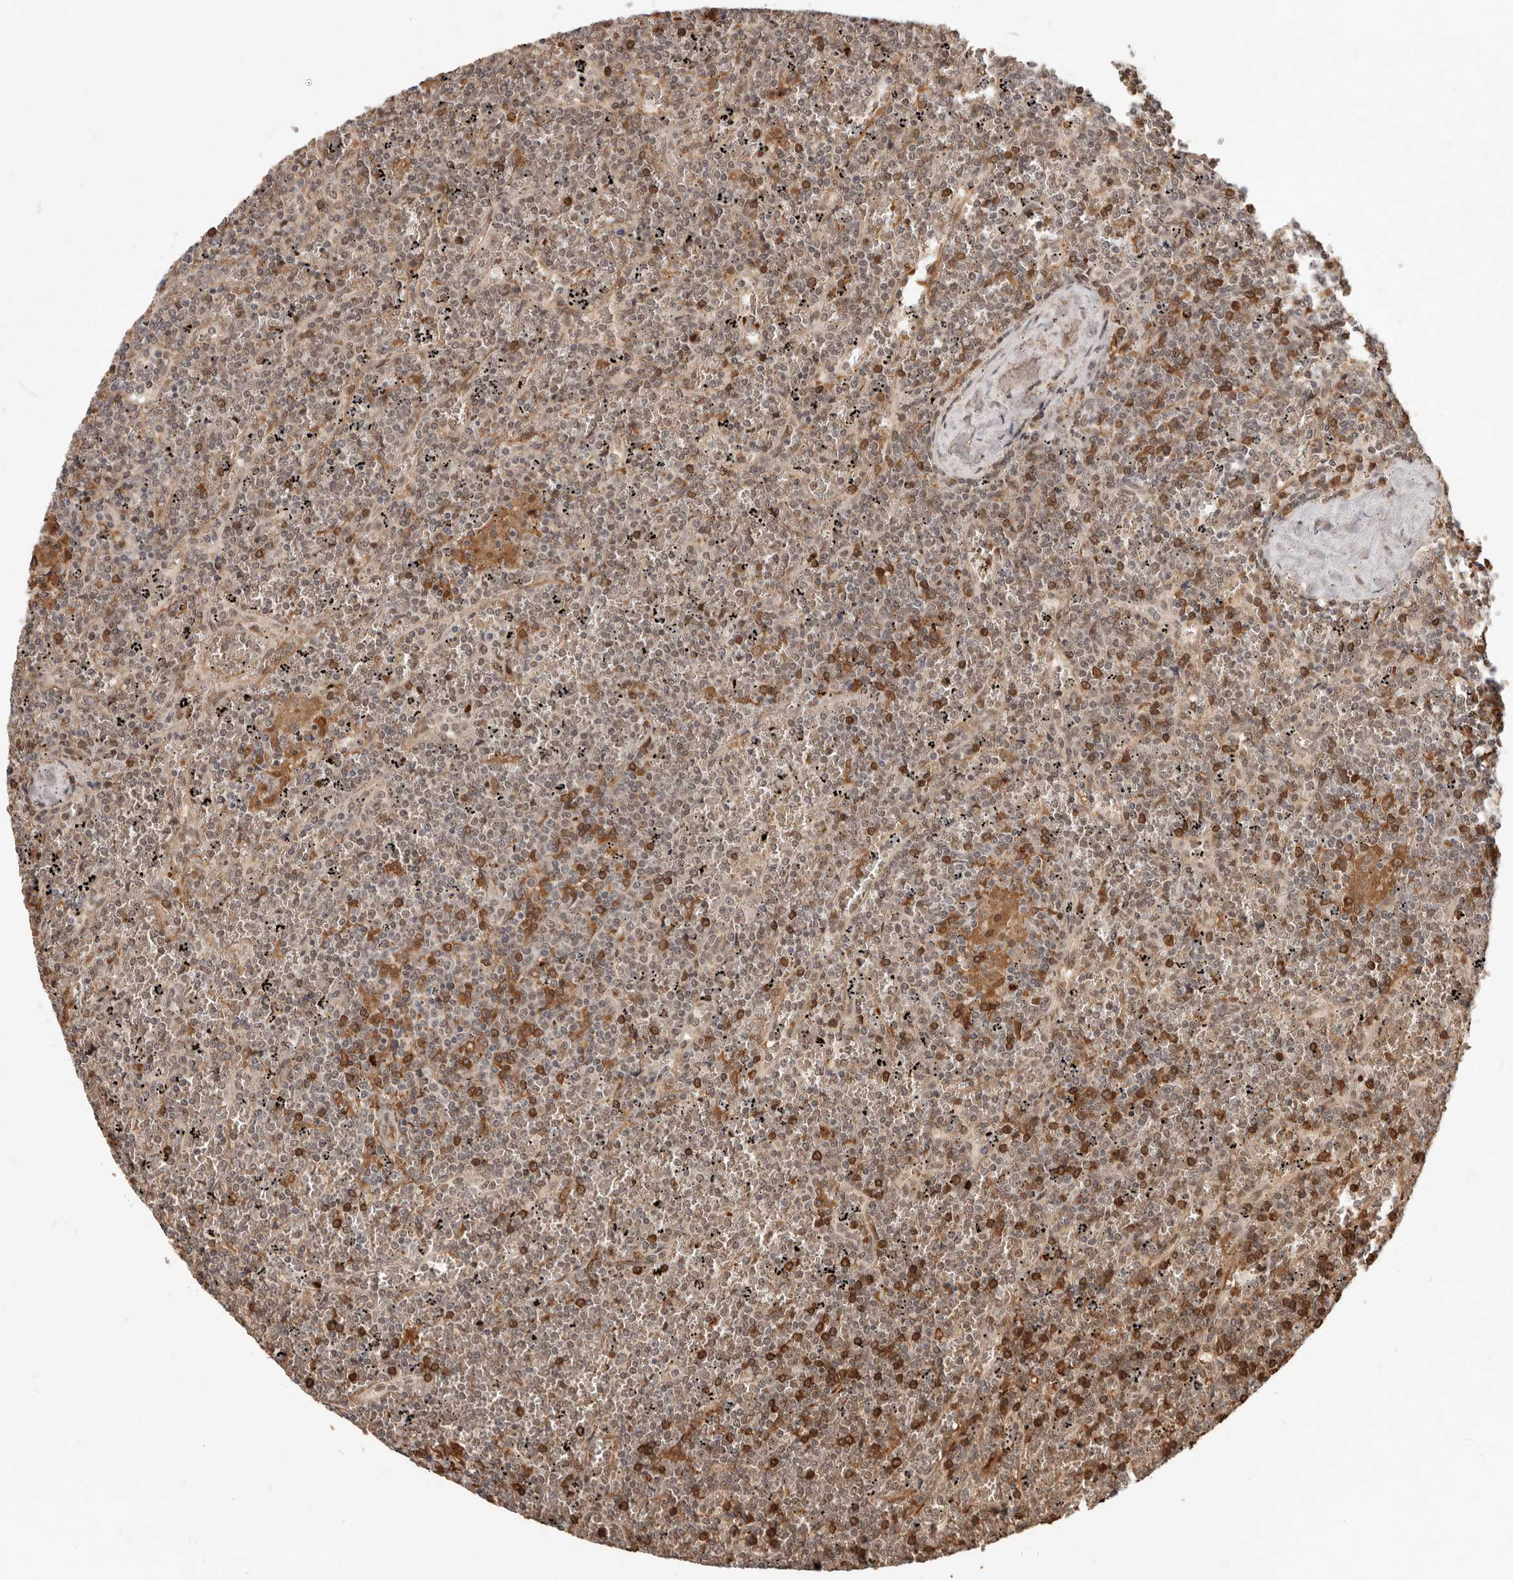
{"staining": {"intensity": "moderate", "quantity": "25%-75%", "location": "cytoplasmic/membranous"}, "tissue": "lymphoma", "cell_type": "Tumor cells", "image_type": "cancer", "snomed": [{"axis": "morphology", "description": "Malignant lymphoma, non-Hodgkin's type, Low grade"}, {"axis": "topography", "description": "Spleen"}], "caption": "The micrograph shows staining of lymphoma, revealing moderate cytoplasmic/membranous protein positivity (brown color) within tumor cells.", "gene": "NCOA3", "patient": {"sex": "female", "age": 19}}